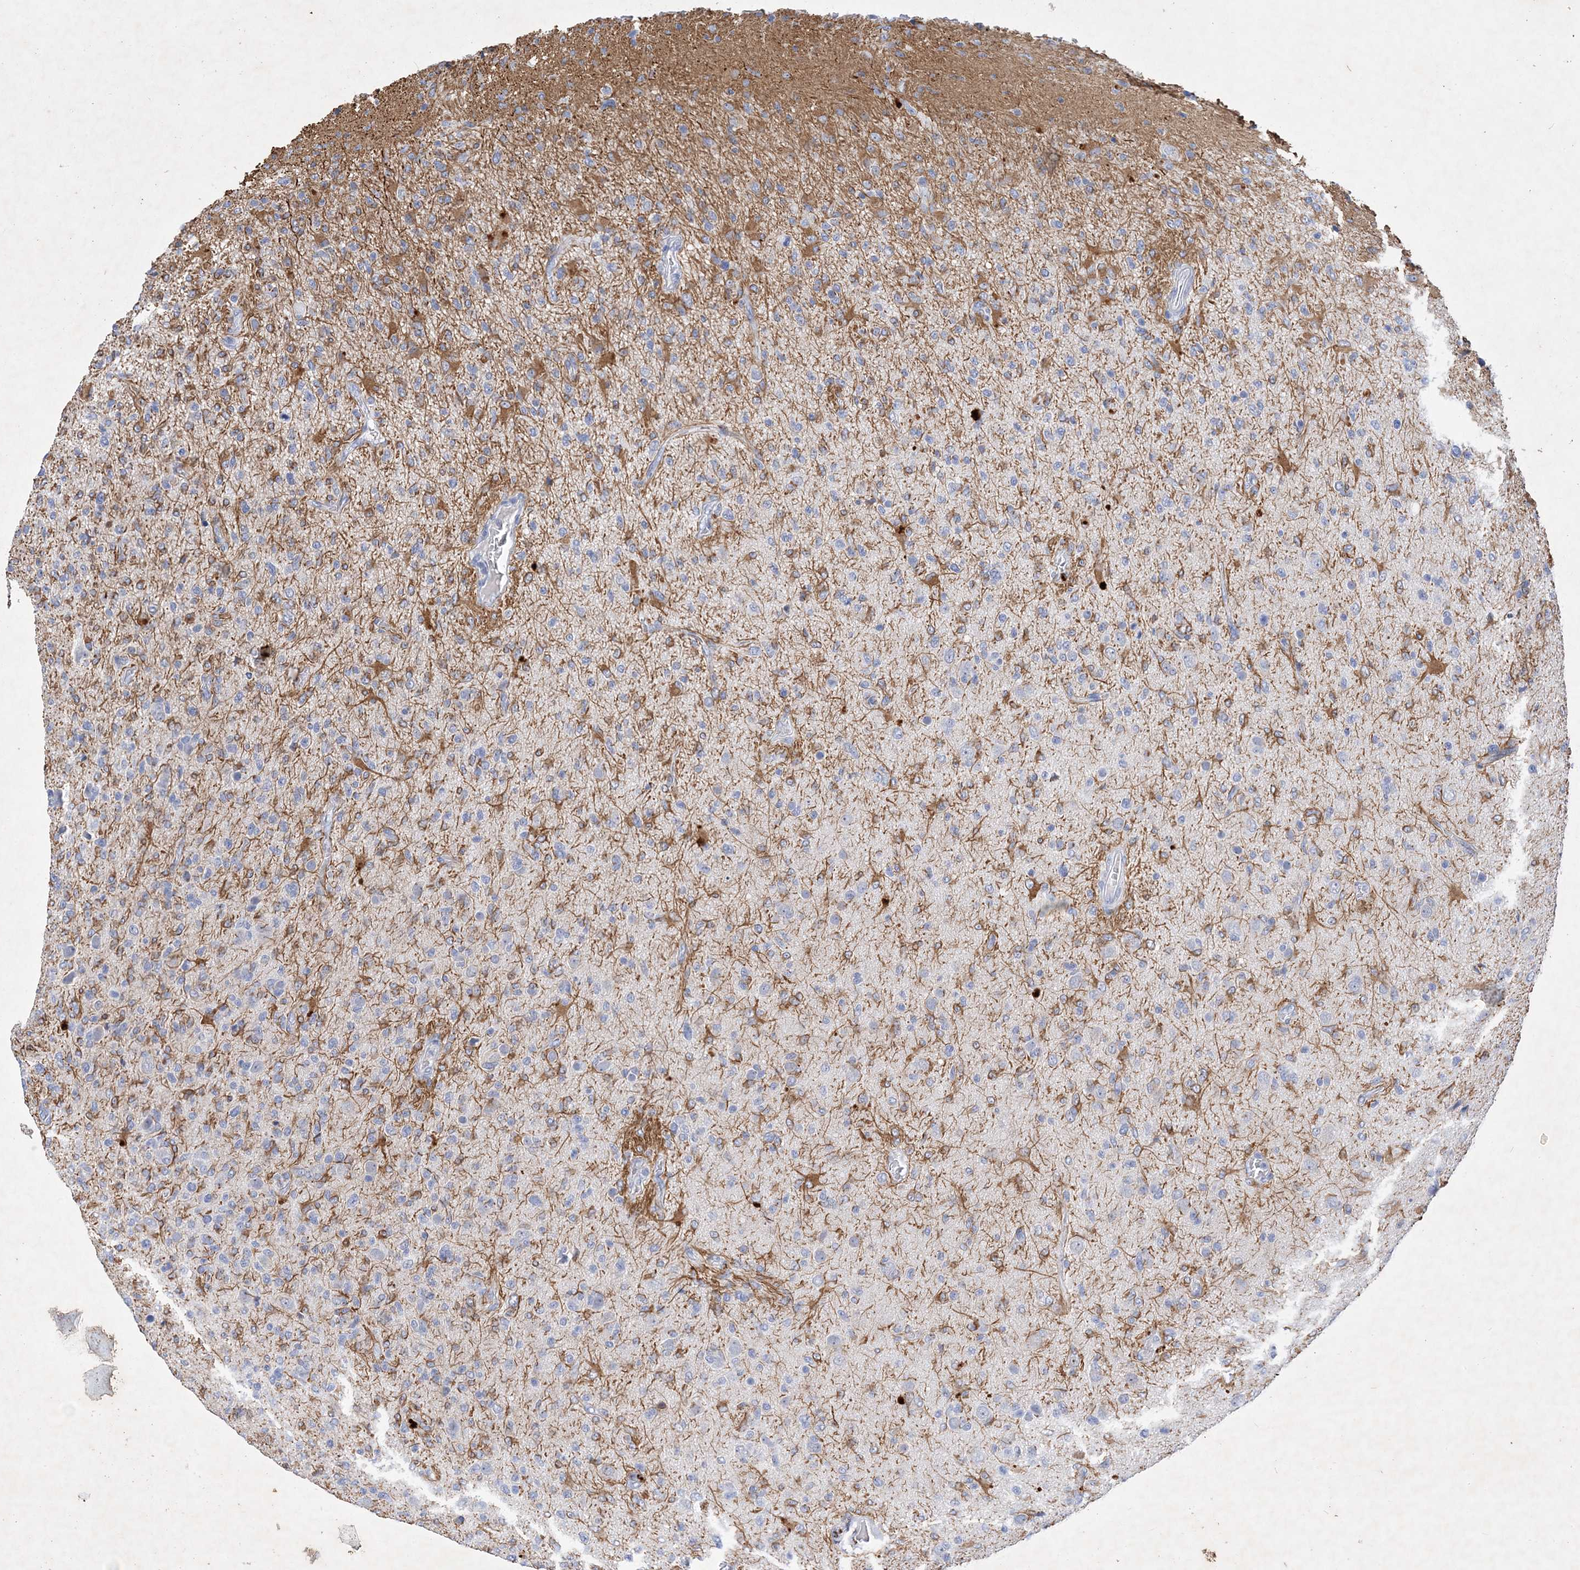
{"staining": {"intensity": "negative", "quantity": "none", "location": "none"}, "tissue": "glioma", "cell_type": "Tumor cells", "image_type": "cancer", "snomed": [{"axis": "morphology", "description": "Glioma, malignant, High grade"}, {"axis": "topography", "description": "Brain"}], "caption": "This is an immunohistochemistry image of high-grade glioma (malignant). There is no positivity in tumor cells.", "gene": "COPS8", "patient": {"sex": "female", "age": 57}}